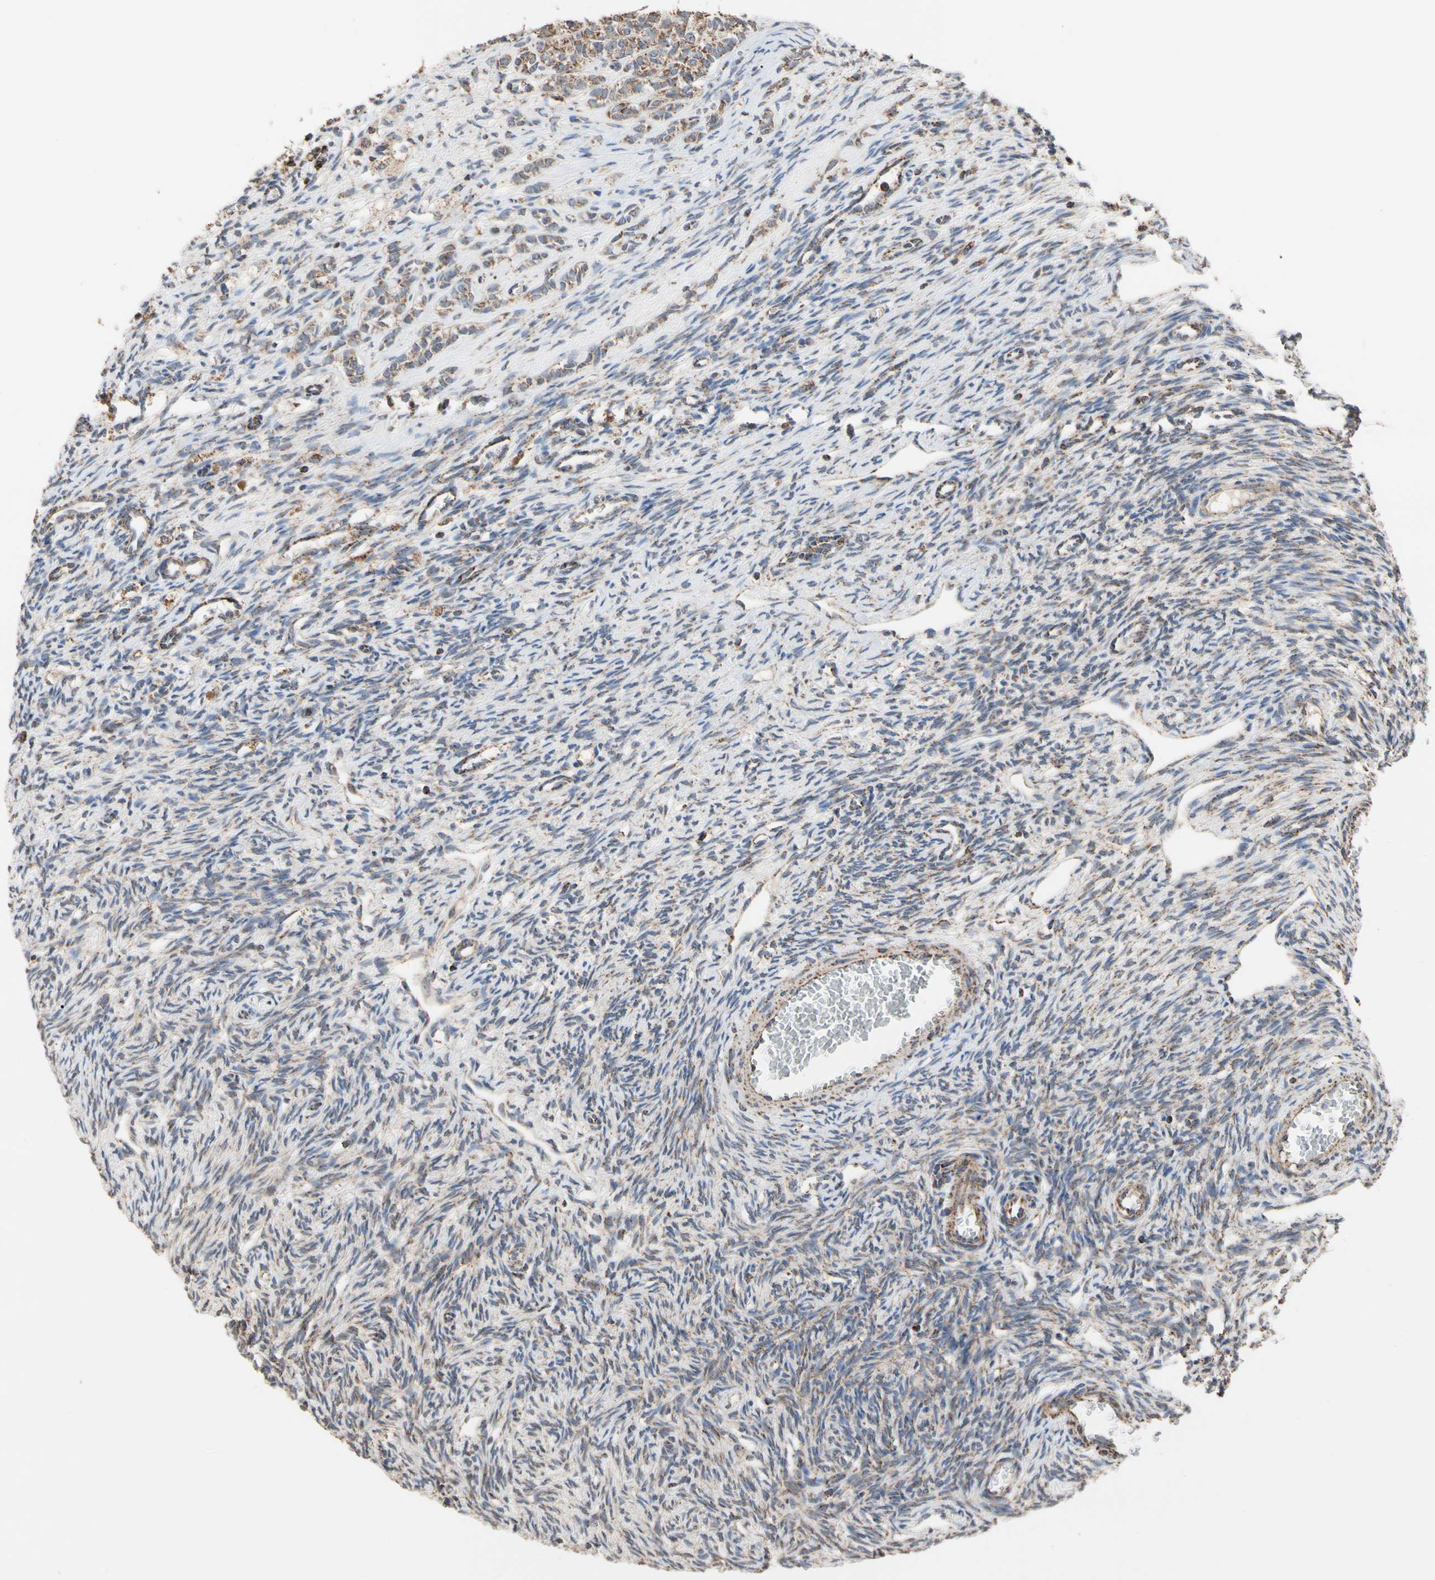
{"staining": {"intensity": "moderate", "quantity": "25%-75%", "location": "cytoplasmic/membranous"}, "tissue": "ovary", "cell_type": "Ovarian stroma cells", "image_type": "normal", "snomed": [{"axis": "morphology", "description": "Normal tissue, NOS"}, {"axis": "topography", "description": "Ovary"}], "caption": "Benign ovary exhibits moderate cytoplasmic/membranous positivity in approximately 25%-75% of ovarian stroma cells The staining was performed using DAB (3,3'-diaminobenzidine) to visualize the protein expression in brown, while the nuclei were stained in blue with hematoxylin (Magnification: 20x)..", "gene": "FAM110B", "patient": {"sex": "female", "age": 33}}